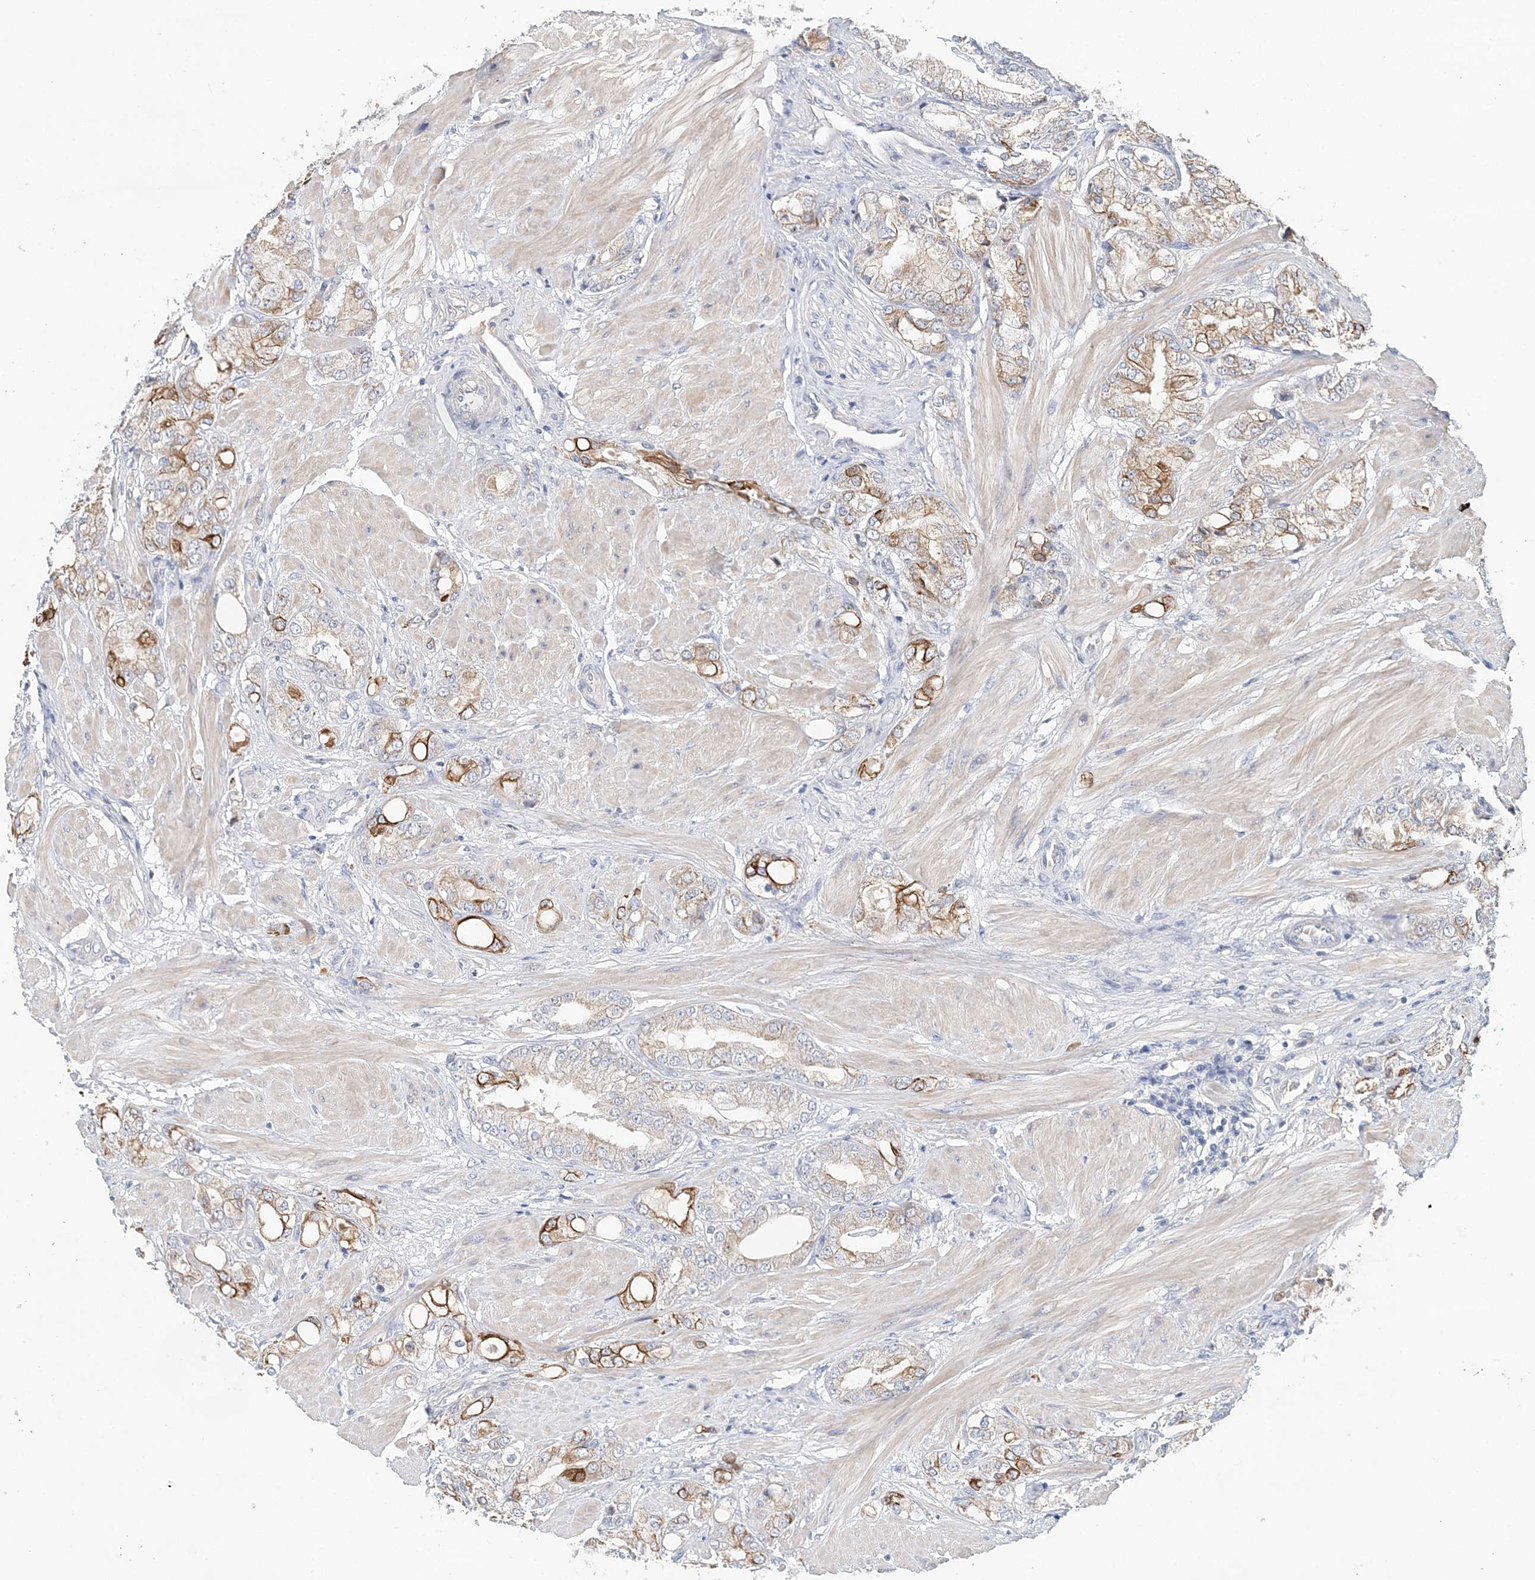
{"staining": {"intensity": "moderate", "quantity": "<25%", "location": "cytoplasmic/membranous"}, "tissue": "prostate cancer", "cell_type": "Tumor cells", "image_type": "cancer", "snomed": [{"axis": "morphology", "description": "Adenocarcinoma, High grade"}, {"axis": "topography", "description": "Prostate"}], "caption": "Immunohistochemical staining of human adenocarcinoma (high-grade) (prostate) exhibits low levels of moderate cytoplasmic/membranous protein positivity in about <25% of tumor cells.", "gene": "LRRIQ4", "patient": {"sex": "male", "age": 50}}